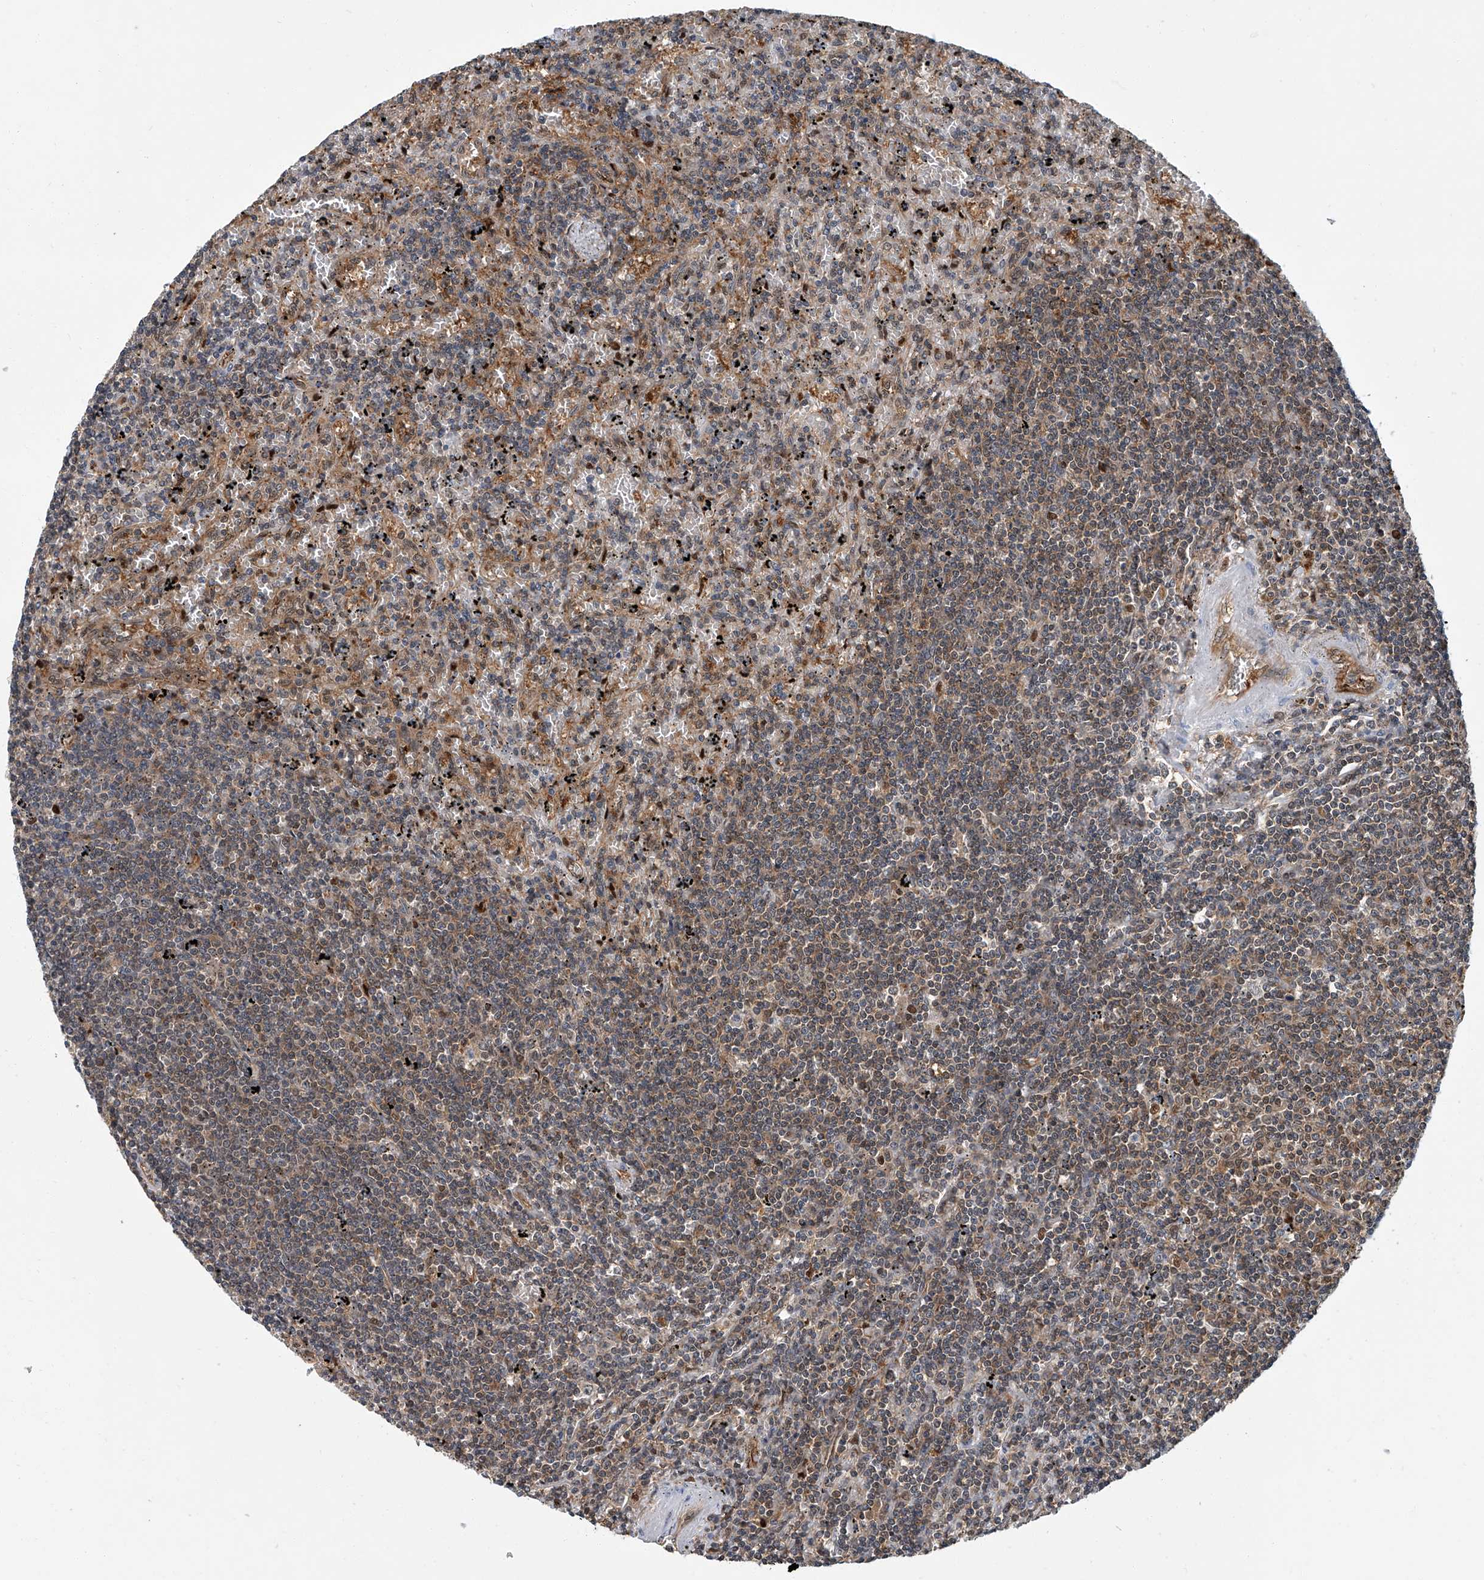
{"staining": {"intensity": "weak", "quantity": "25%-75%", "location": "cytoplasmic/membranous,nuclear"}, "tissue": "lymphoma", "cell_type": "Tumor cells", "image_type": "cancer", "snomed": [{"axis": "morphology", "description": "Malignant lymphoma, non-Hodgkin's type, Low grade"}, {"axis": "topography", "description": "Spleen"}], "caption": "DAB (3,3'-diaminobenzidine) immunohistochemical staining of human malignant lymphoma, non-Hodgkin's type (low-grade) shows weak cytoplasmic/membranous and nuclear protein staining in about 25%-75% of tumor cells. Nuclei are stained in blue.", "gene": "PSMB10", "patient": {"sex": "male", "age": 76}}